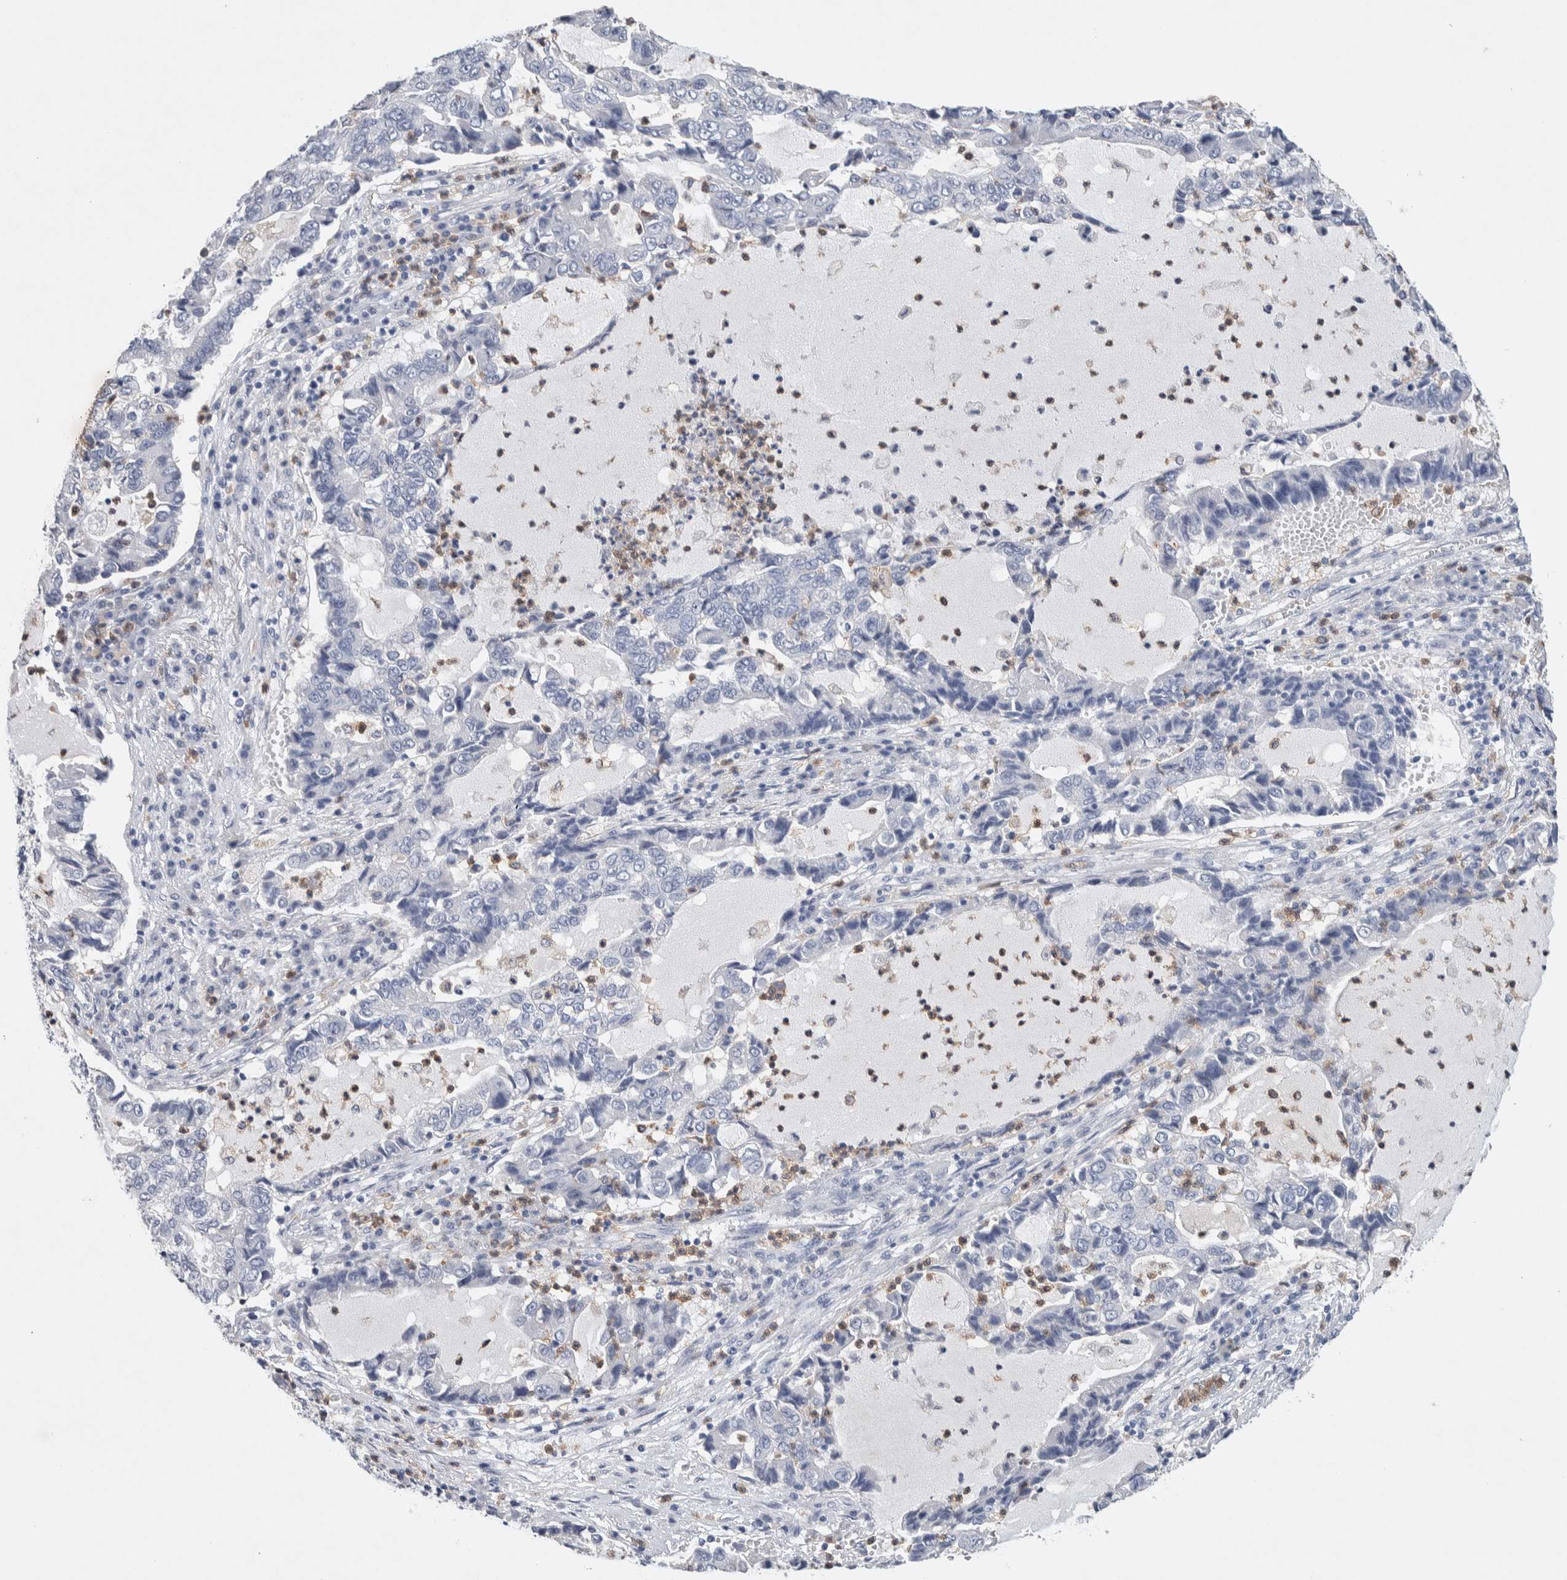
{"staining": {"intensity": "negative", "quantity": "none", "location": "none"}, "tissue": "lung cancer", "cell_type": "Tumor cells", "image_type": "cancer", "snomed": [{"axis": "morphology", "description": "Adenocarcinoma, NOS"}, {"axis": "topography", "description": "Lung"}], "caption": "Lung adenocarcinoma stained for a protein using immunohistochemistry reveals no expression tumor cells.", "gene": "NCF2", "patient": {"sex": "female", "age": 51}}